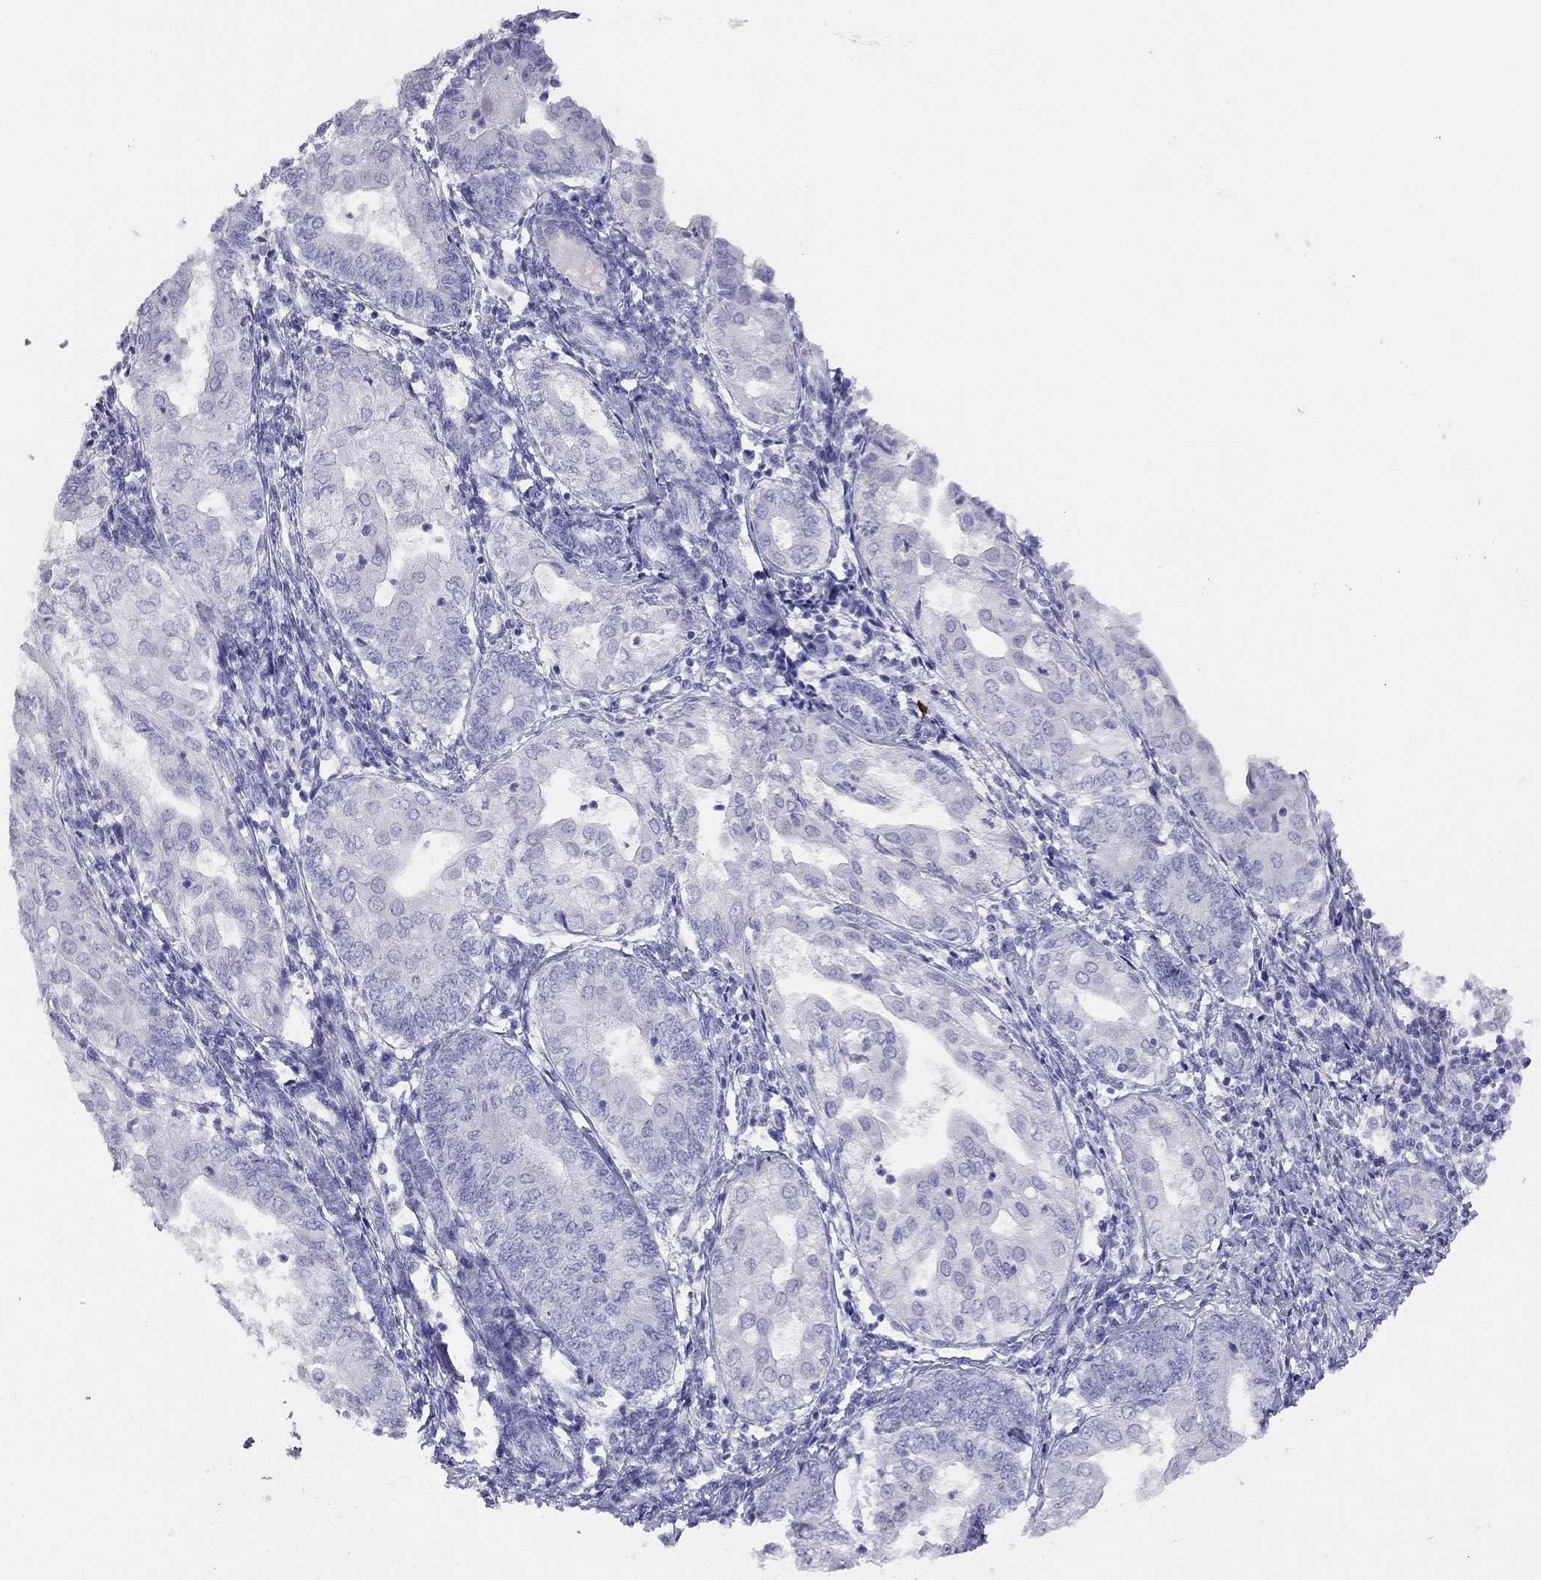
{"staining": {"intensity": "negative", "quantity": "none", "location": "none"}, "tissue": "endometrial cancer", "cell_type": "Tumor cells", "image_type": "cancer", "snomed": [{"axis": "morphology", "description": "Adenocarcinoma, NOS"}, {"axis": "topography", "description": "Endometrium"}], "caption": "A histopathology image of human endometrial cancer (adenocarcinoma) is negative for staining in tumor cells.", "gene": "KLRG1", "patient": {"sex": "female", "age": 68}}